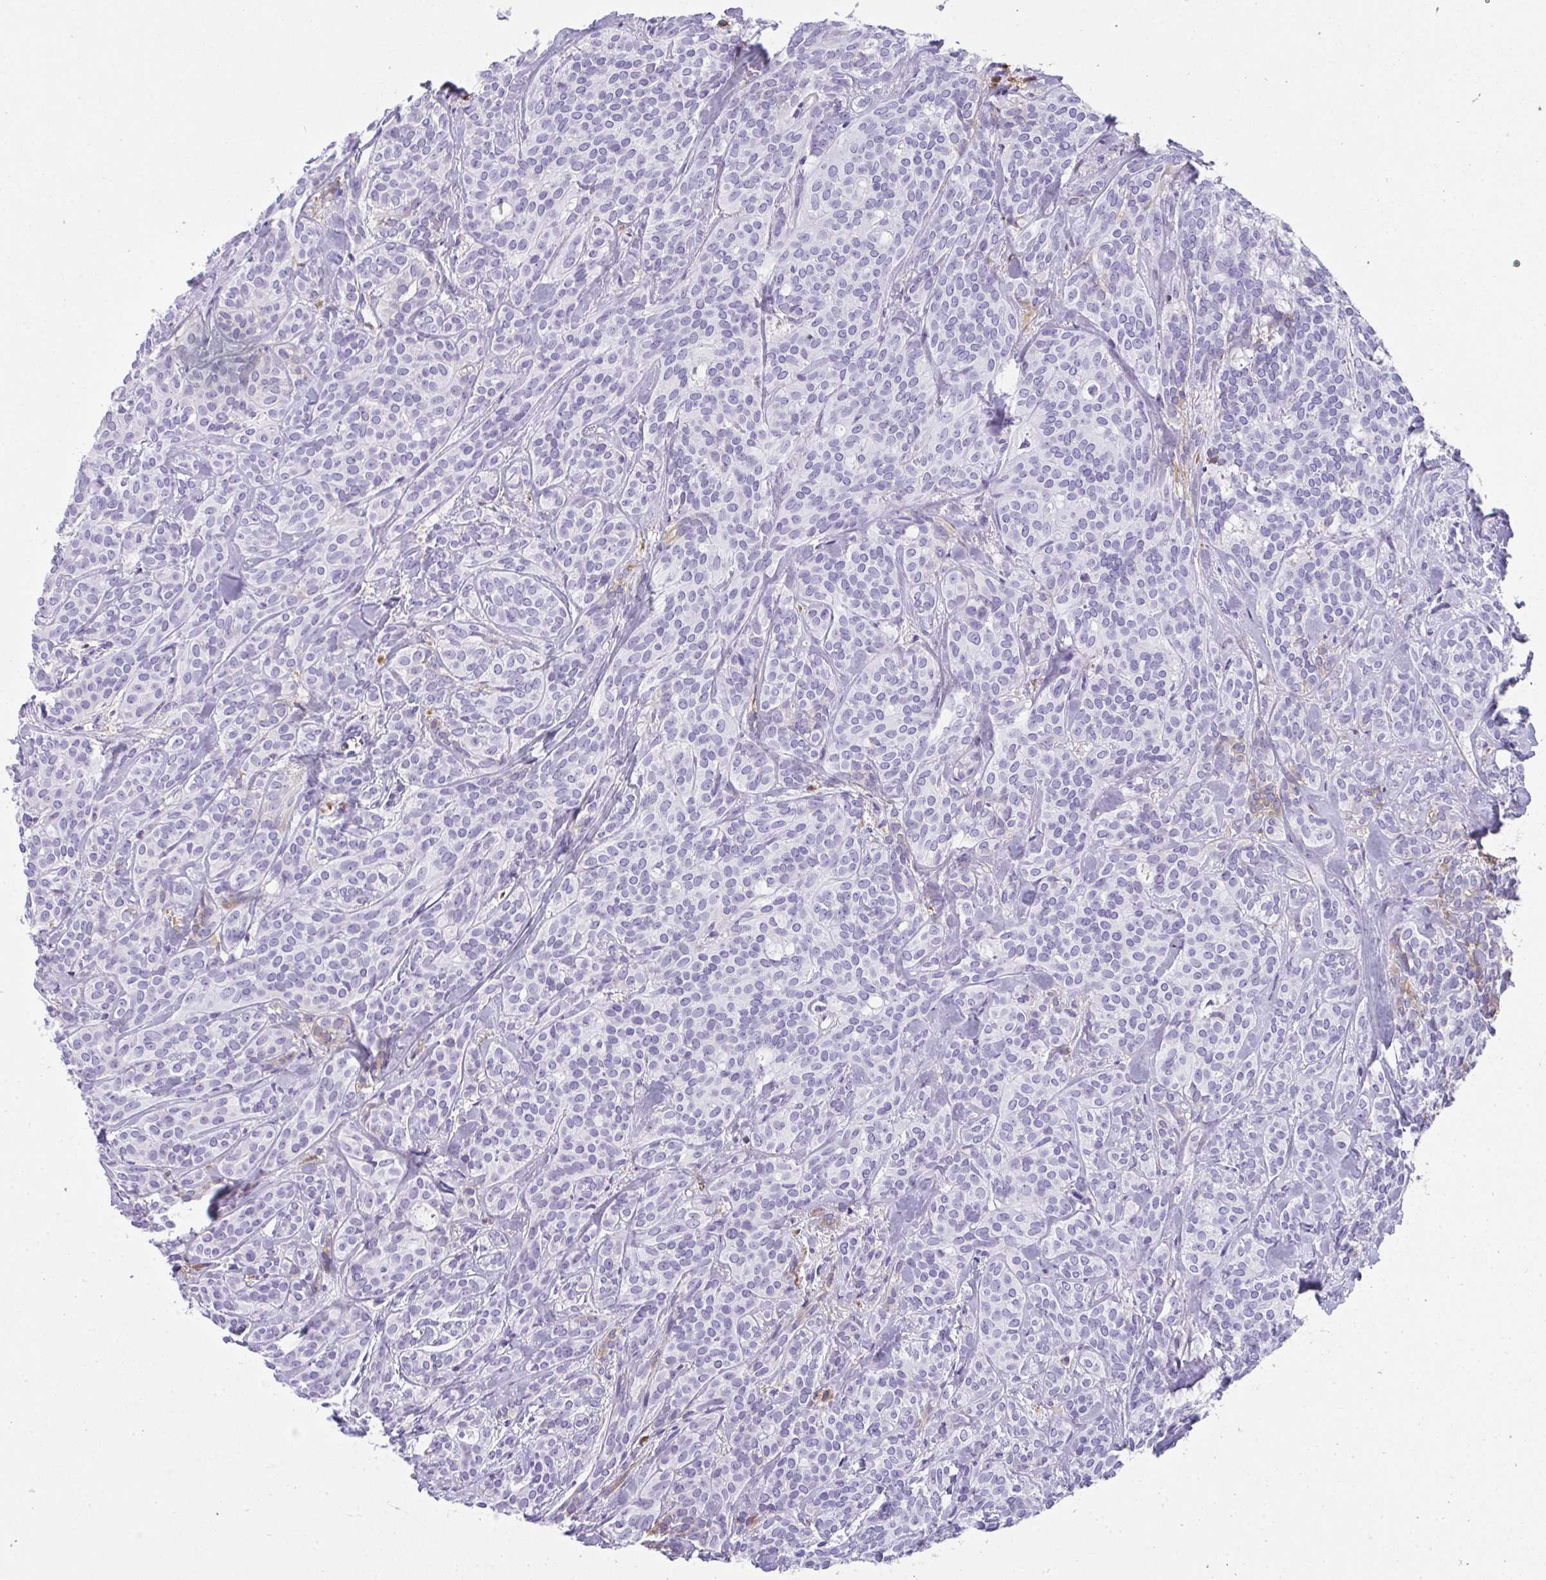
{"staining": {"intensity": "negative", "quantity": "none", "location": "none"}, "tissue": "head and neck cancer", "cell_type": "Tumor cells", "image_type": "cancer", "snomed": [{"axis": "morphology", "description": "Adenocarcinoma, NOS"}, {"axis": "topography", "description": "Head-Neck"}], "caption": "IHC image of head and neck cancer (adenocarcinoma) stained for a protein (brown), which displays no staining in tumor cells.", "gene": "ZSWIM3", "patient": {"sex": "female", "age": 57}}